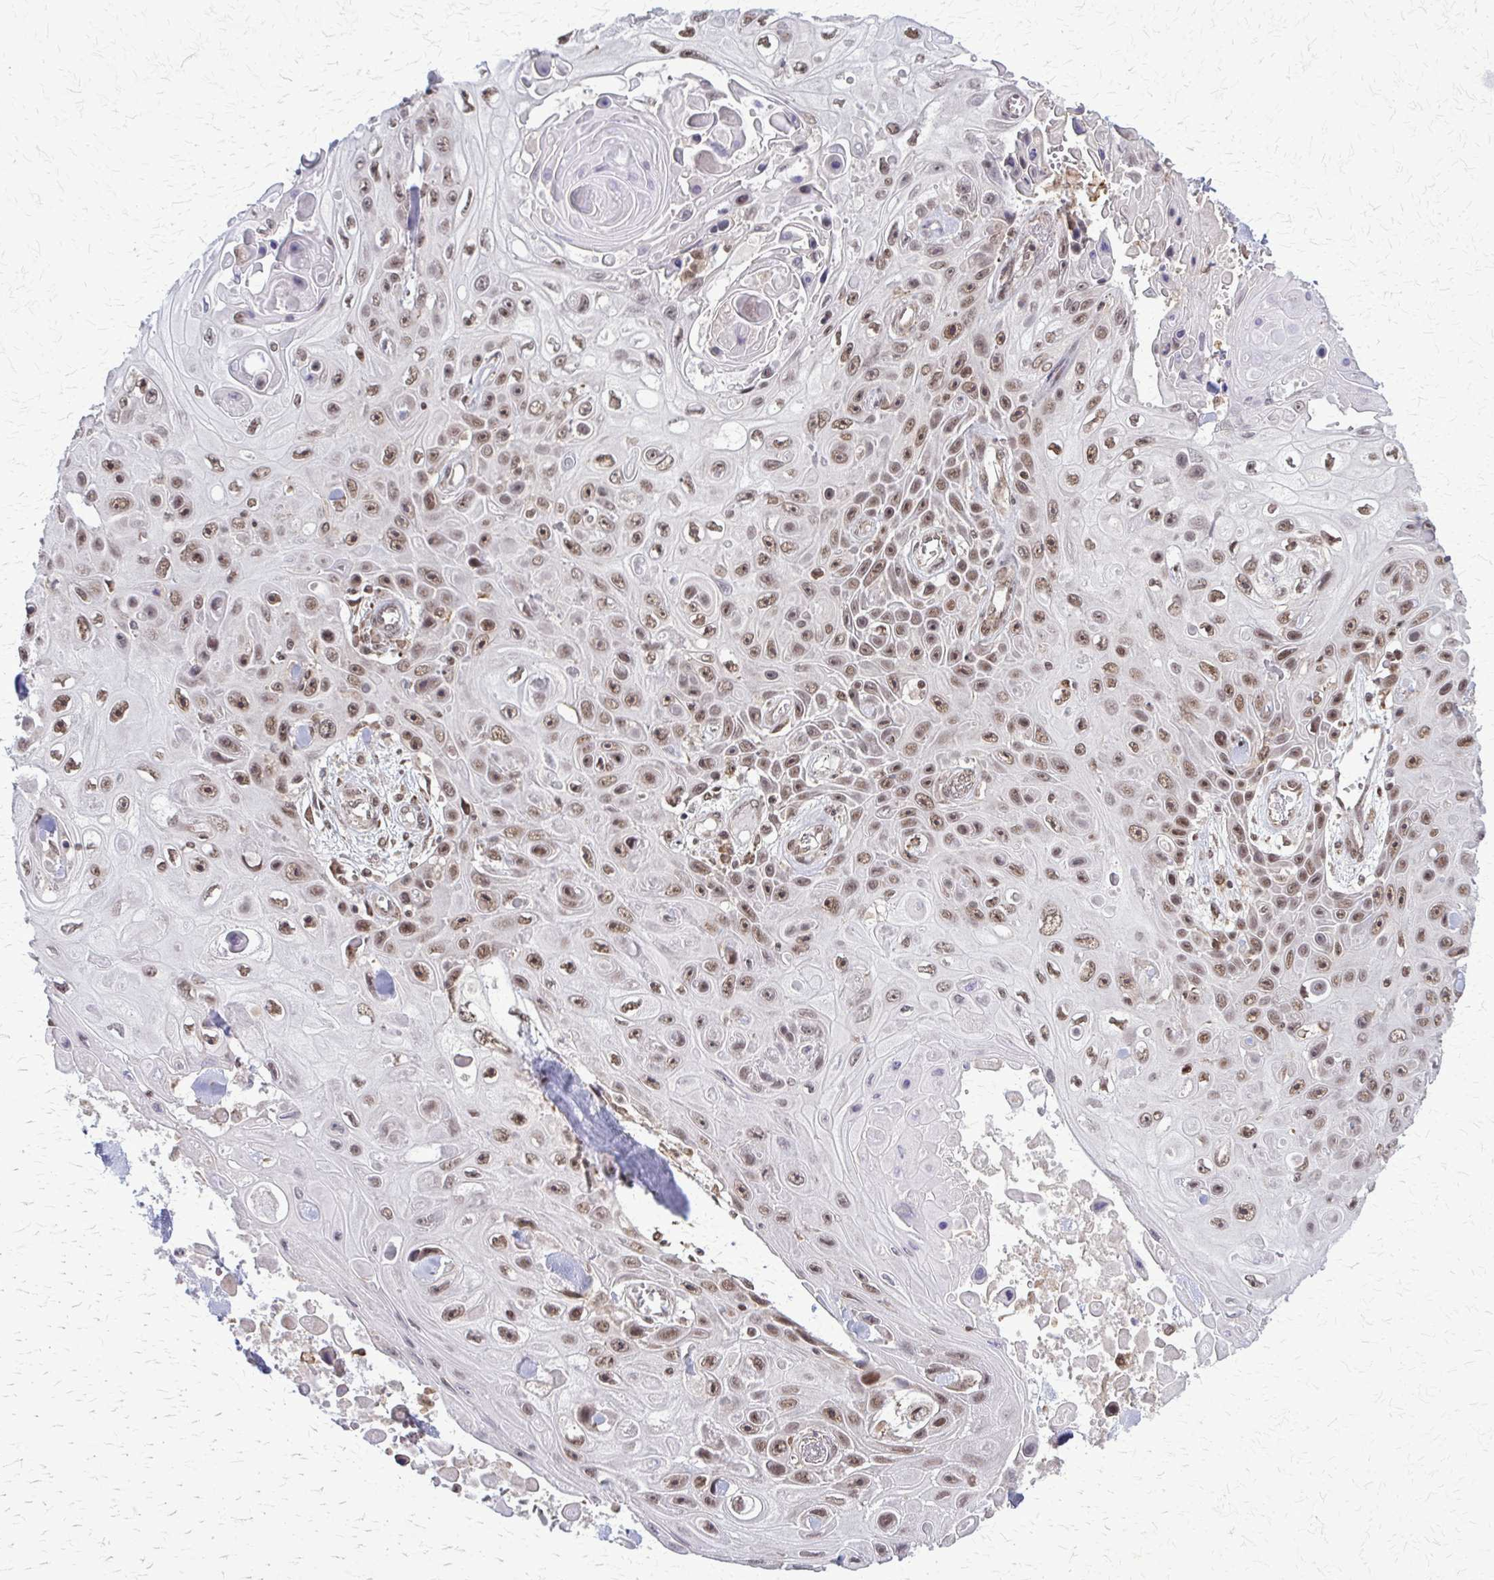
{"staining": {"intensity": "moderate", "quantity": ">75%", "location": "nuclear"}, "tissue": "skin cancer", "cell_type": "Tumor cells", "image_type": "cancer", "snomed": [{"axis": "morphology", "description": "Squamous cell carcinoma, NOS"}, {"axis": "topography", "description": "Skin"}], "caption": "Immunohistochemistry of human squamous cell carcinoma (skin) reveals medium levels of moderate nuclear positivity in approximately >75% of tumor cells.", "gene": "HDAC3", "patient": {"sex": "male", "age": 82}}